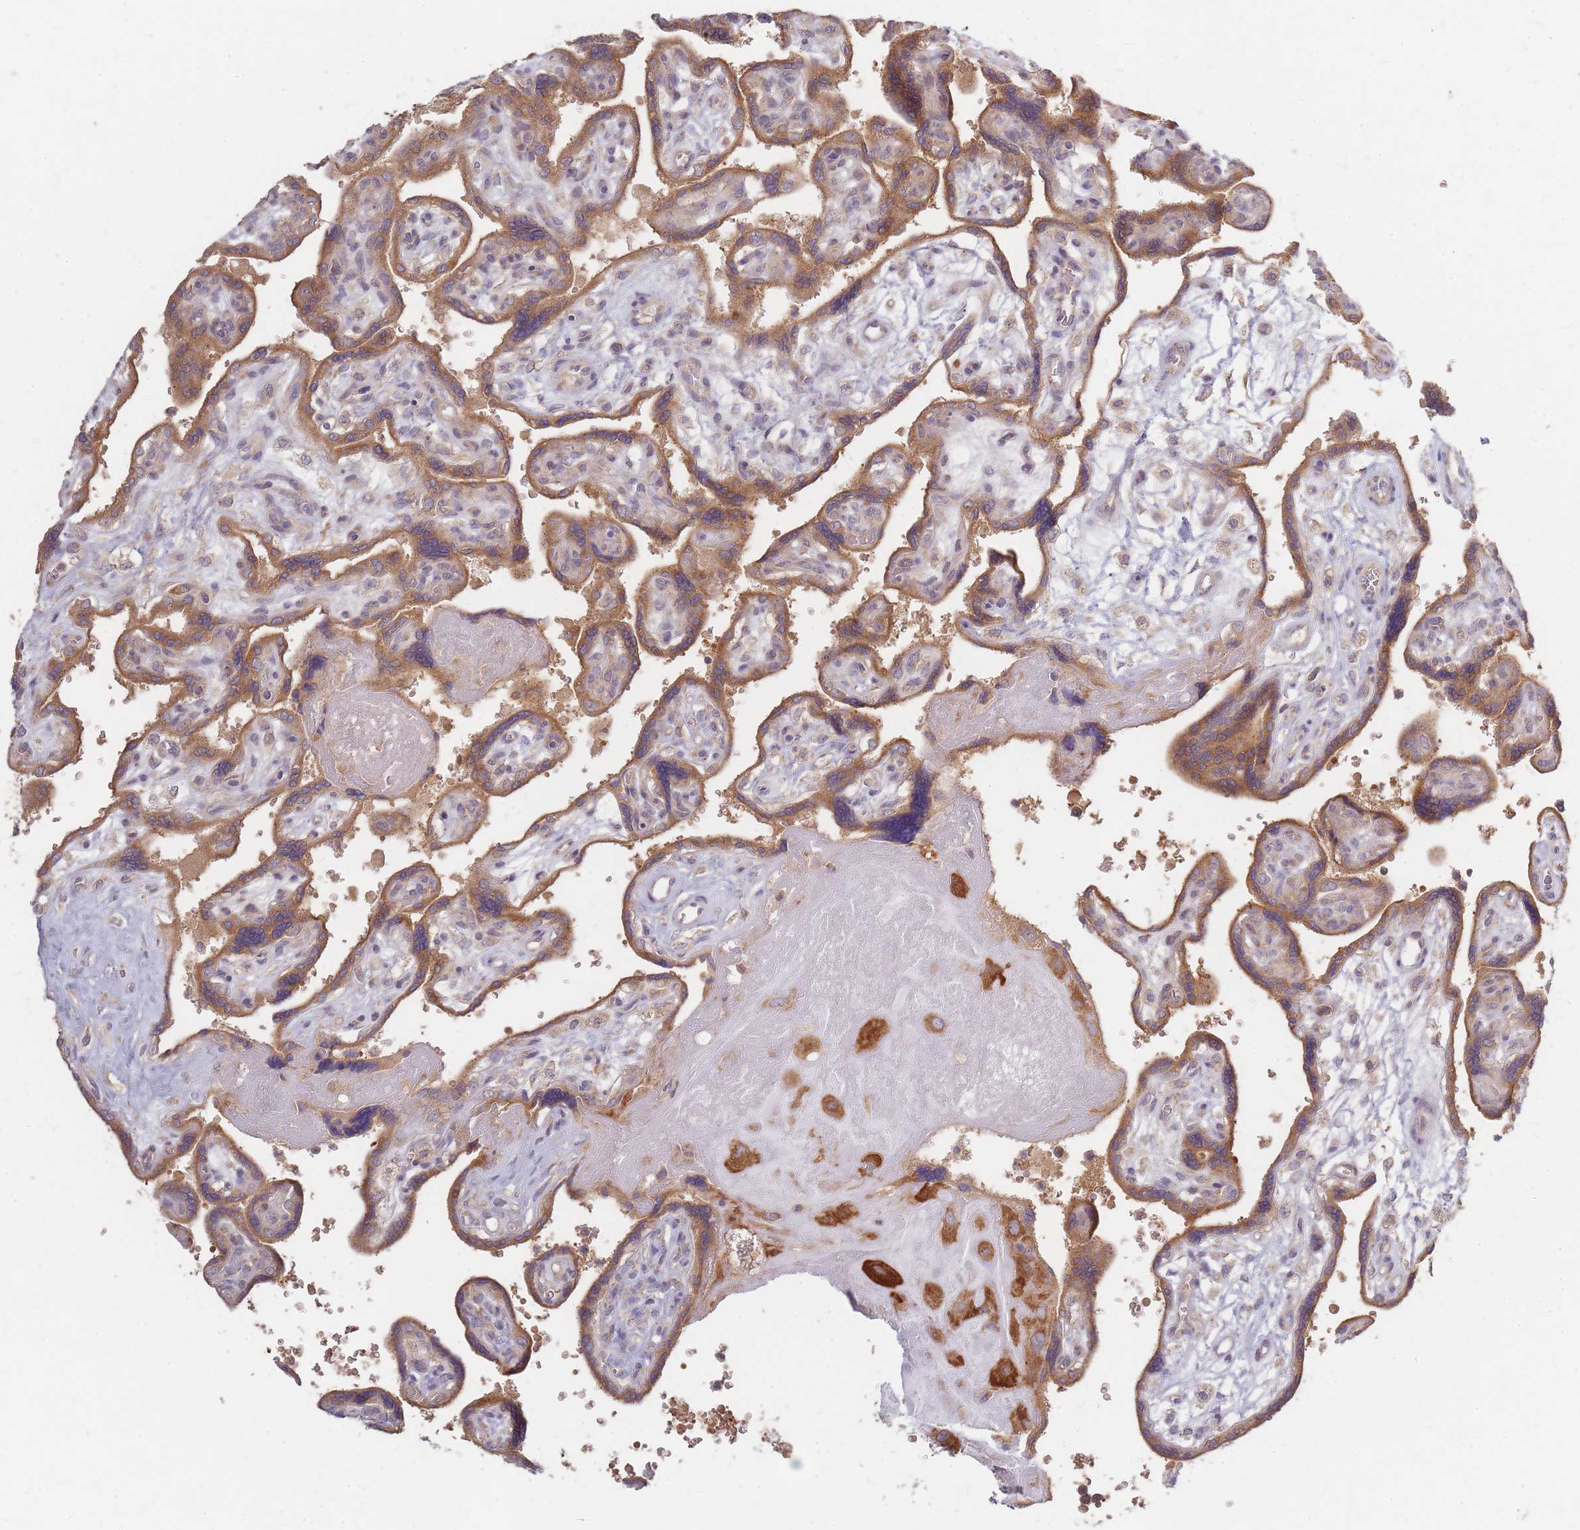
{"staining": {"intensity": "strong", "quantity": "25%-75%", "location": "cytoplasmic/membranous"}, "tissue": "placenta", "cell_type": "Trophoblastic cells", "image_type": "normal", "snomed": [{"axis": "morphology", "description": "Normal tissue, NOS"}, {"axis": "topography", "description": "Placenta"}], "caption": "Immunohistochemical staining of benign placenta demonstrates 25%-75% levels of strong cytoplasmic/membranous protein staining in approximately 25%-75% of trophoblastic cells.", "gene": "SMIM14", "patient": {"sex": "female", "age": 39}}